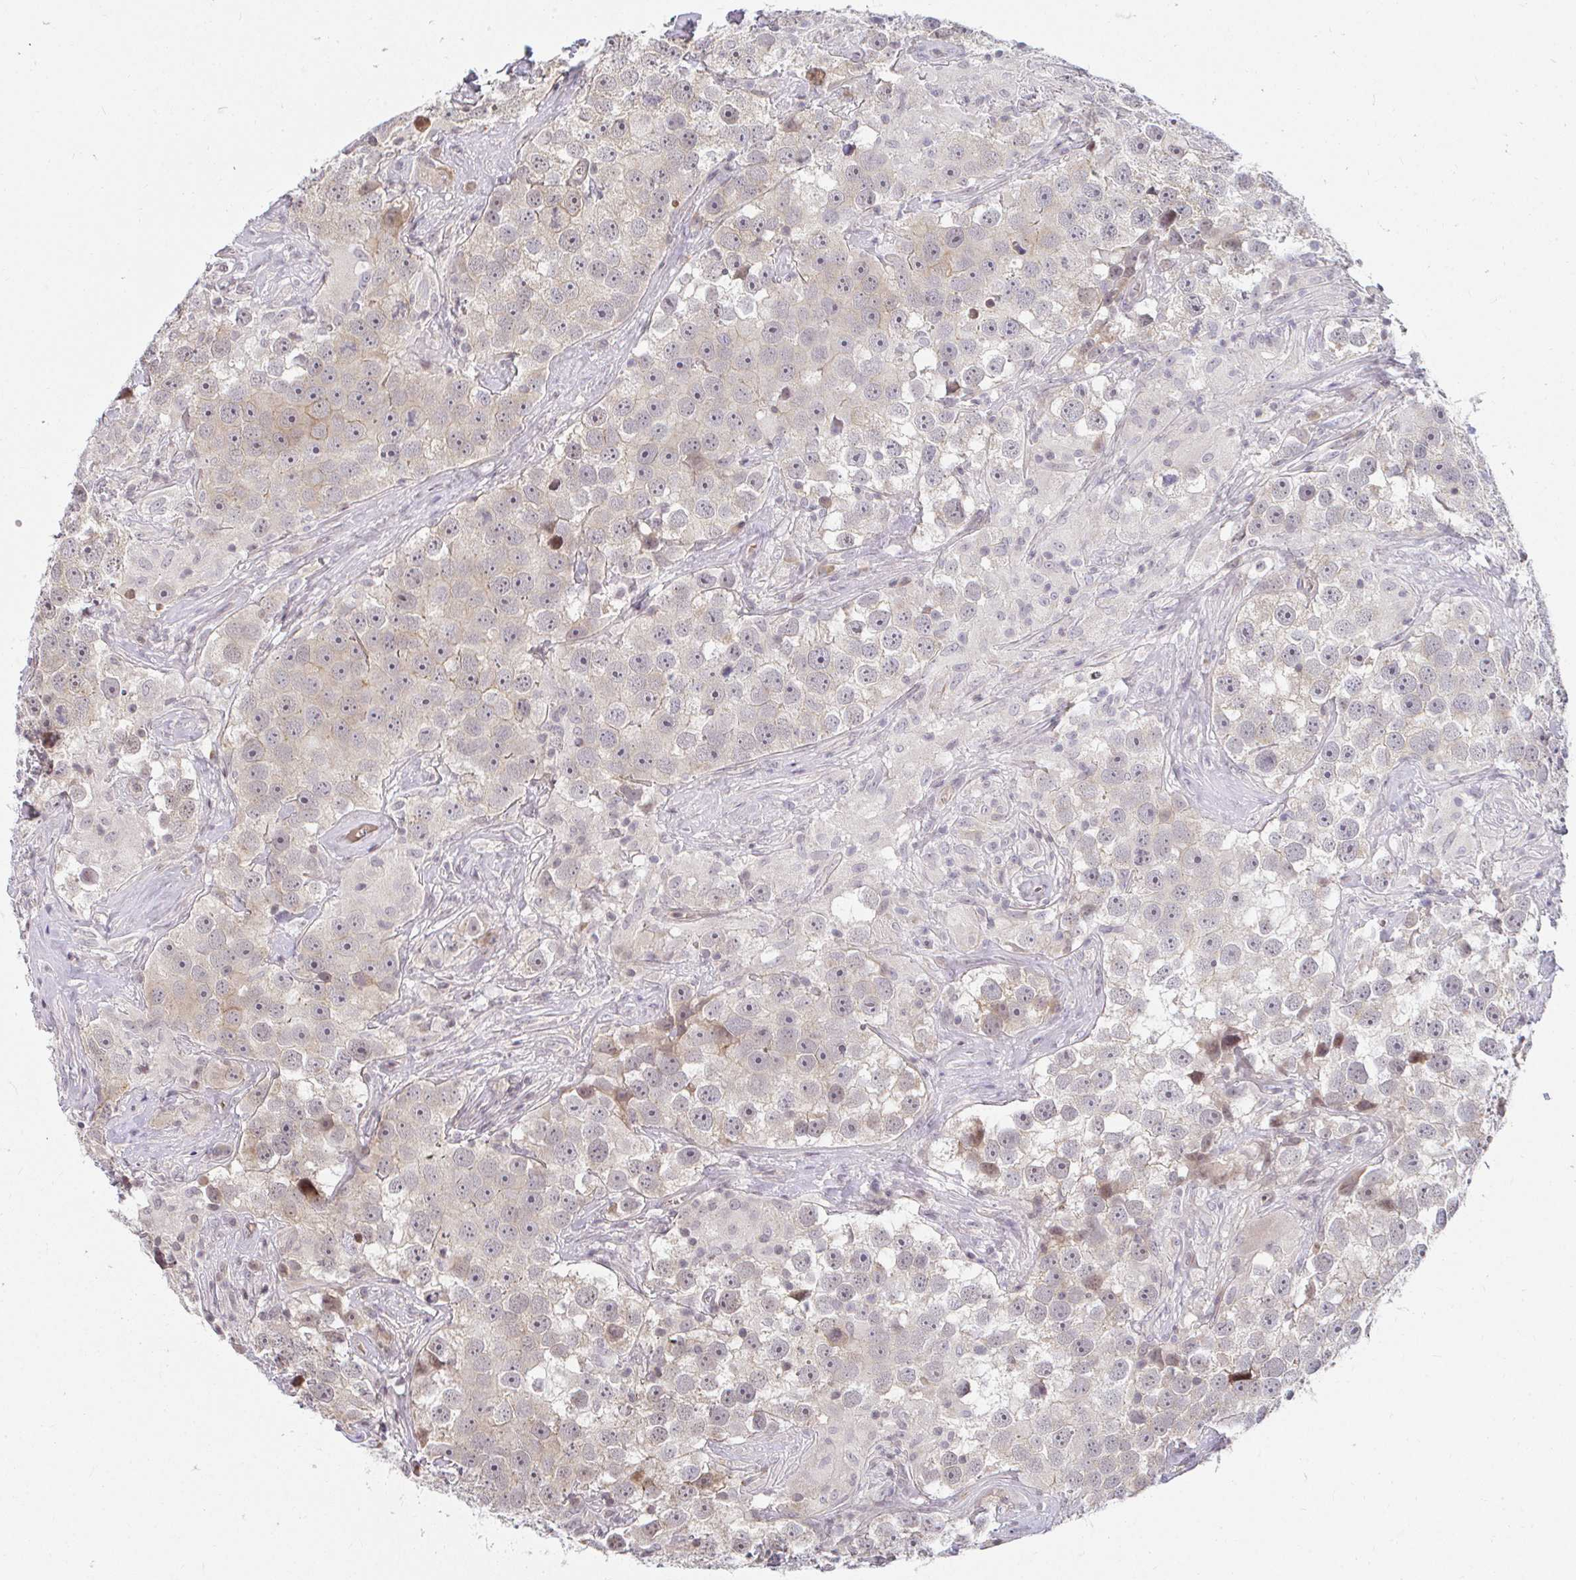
{"staining": {"intensity": "moderate", "quantity": "<25%", "location": "nuclear"}, "tissue": "testis cancer", "cell_type": "Tumor cells", "image_type": "cancer", "snomed": [{"axis": "morphology", "description": "Seminoma, NOS"}, {"axis": "topography", "description": "Testis"}], "caption": "Testis cancer (seminoma) tissue demonstrates moderate nuclear staining in about <25% of tumor cells, visualized by immunohistochemistry. Nuclei are stained in blue.", "gene": "ANK3", "patient": {"sex": "male", "age": 49}}